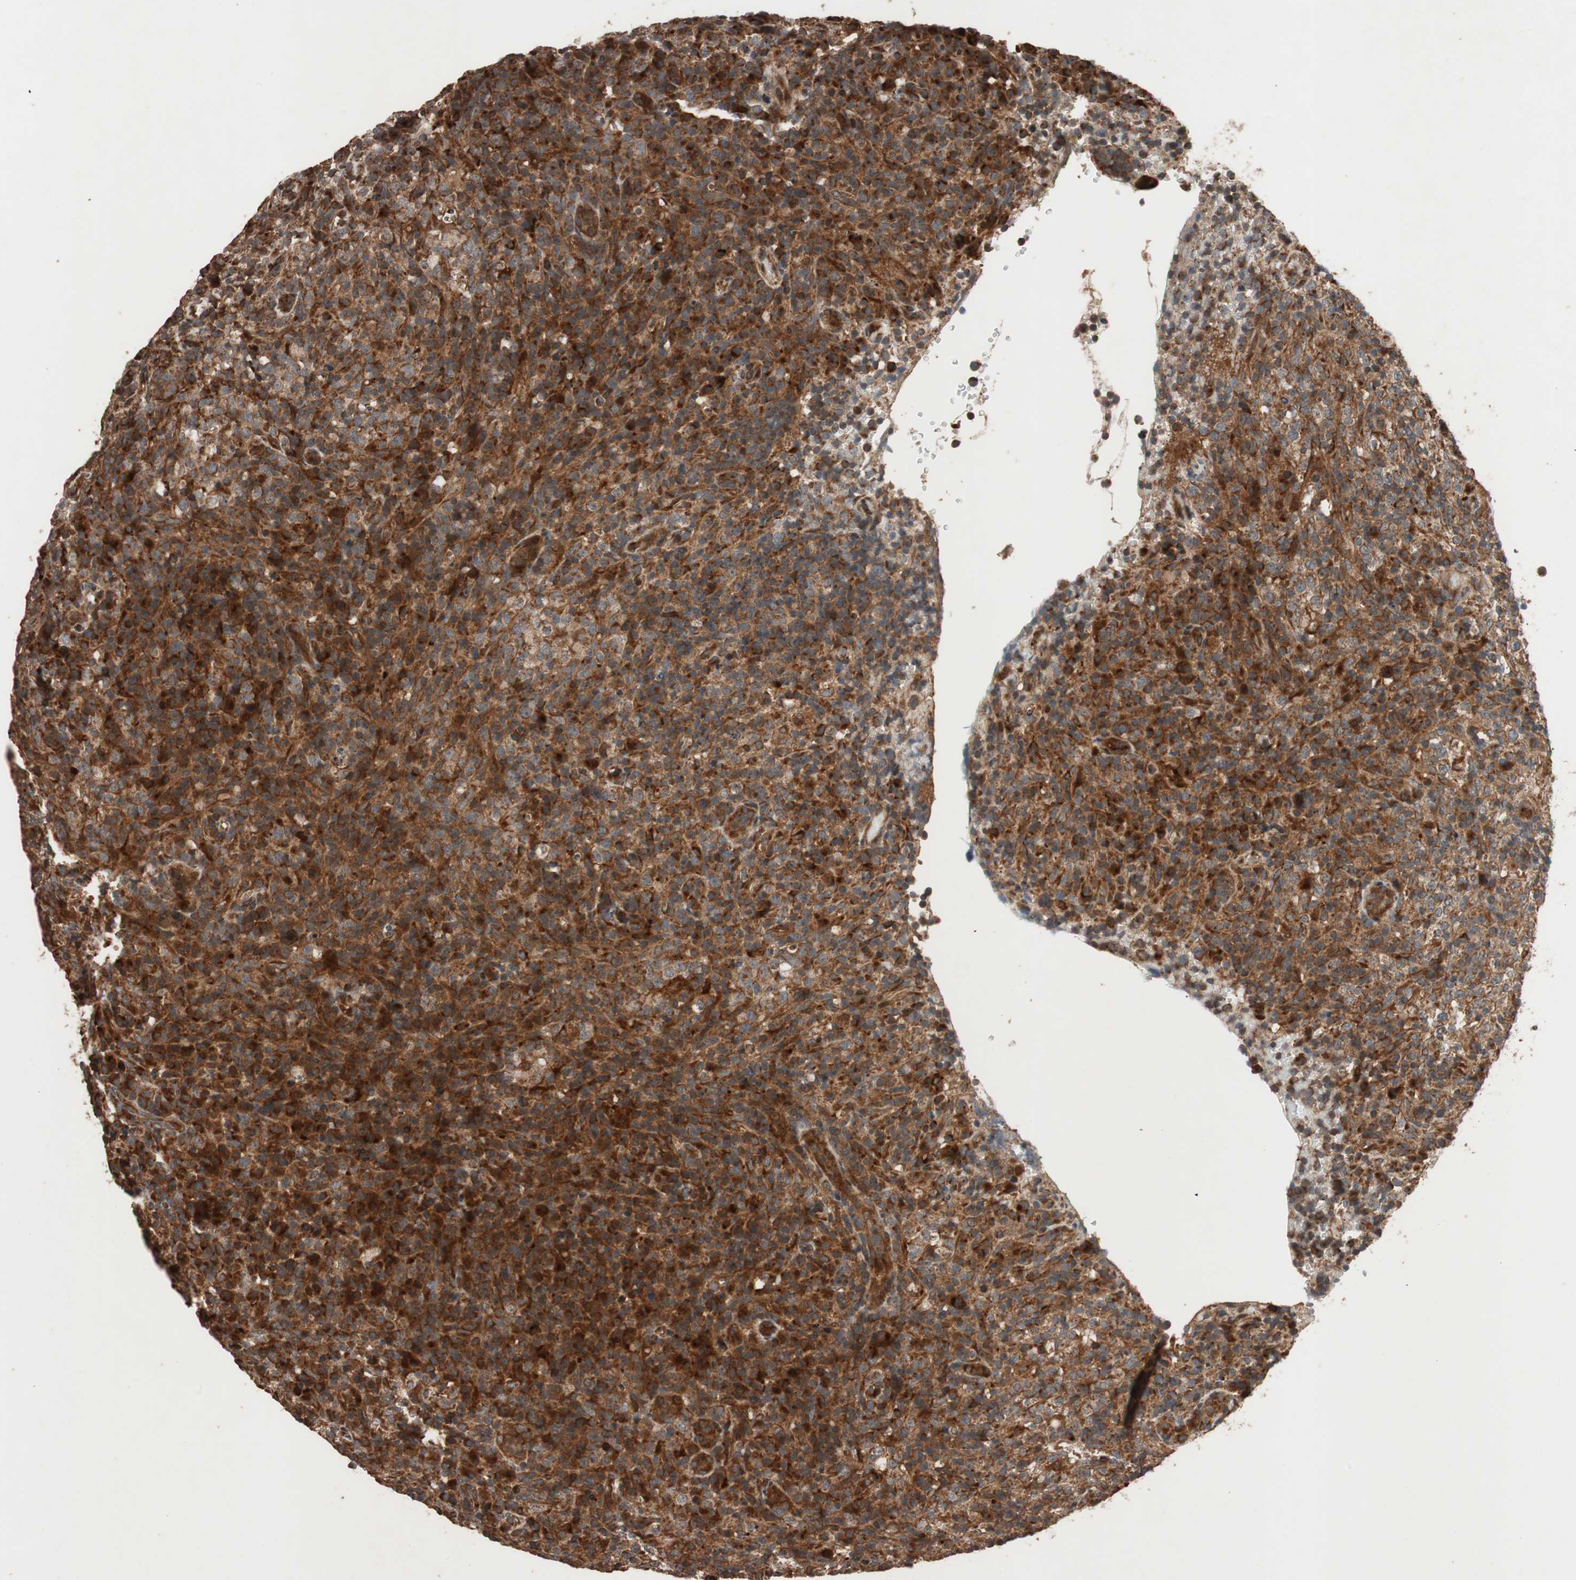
{"staining": {"intensity": "strong", "quantity": ">75%", "location": "cytoplasmic/membranous"}, "tissue": "lymphoma", "cell_type": "Tumor cells", "image_type": "cancer", "snomed": [{"axis": "morphology", "description": "Malignant lymphoma, non-Hodgkin's type, High grade"}, {"axis": "topography", "description": "Lymph node"}], "caption": "Protein staining reveals strong cytoplasmic/membranous expression in approximately >75% of tumor cells in malignant lymphoma, non-Hodgkin's type (high-grade). The protein is stained brown, and the nuclei are stained in blue (DAB (3,3'-diaminobenzidine) IHC with brightfield microscopy, high magnification).", "gene": "RAB1A", "patient": {"sex": "female", "age": 76}}